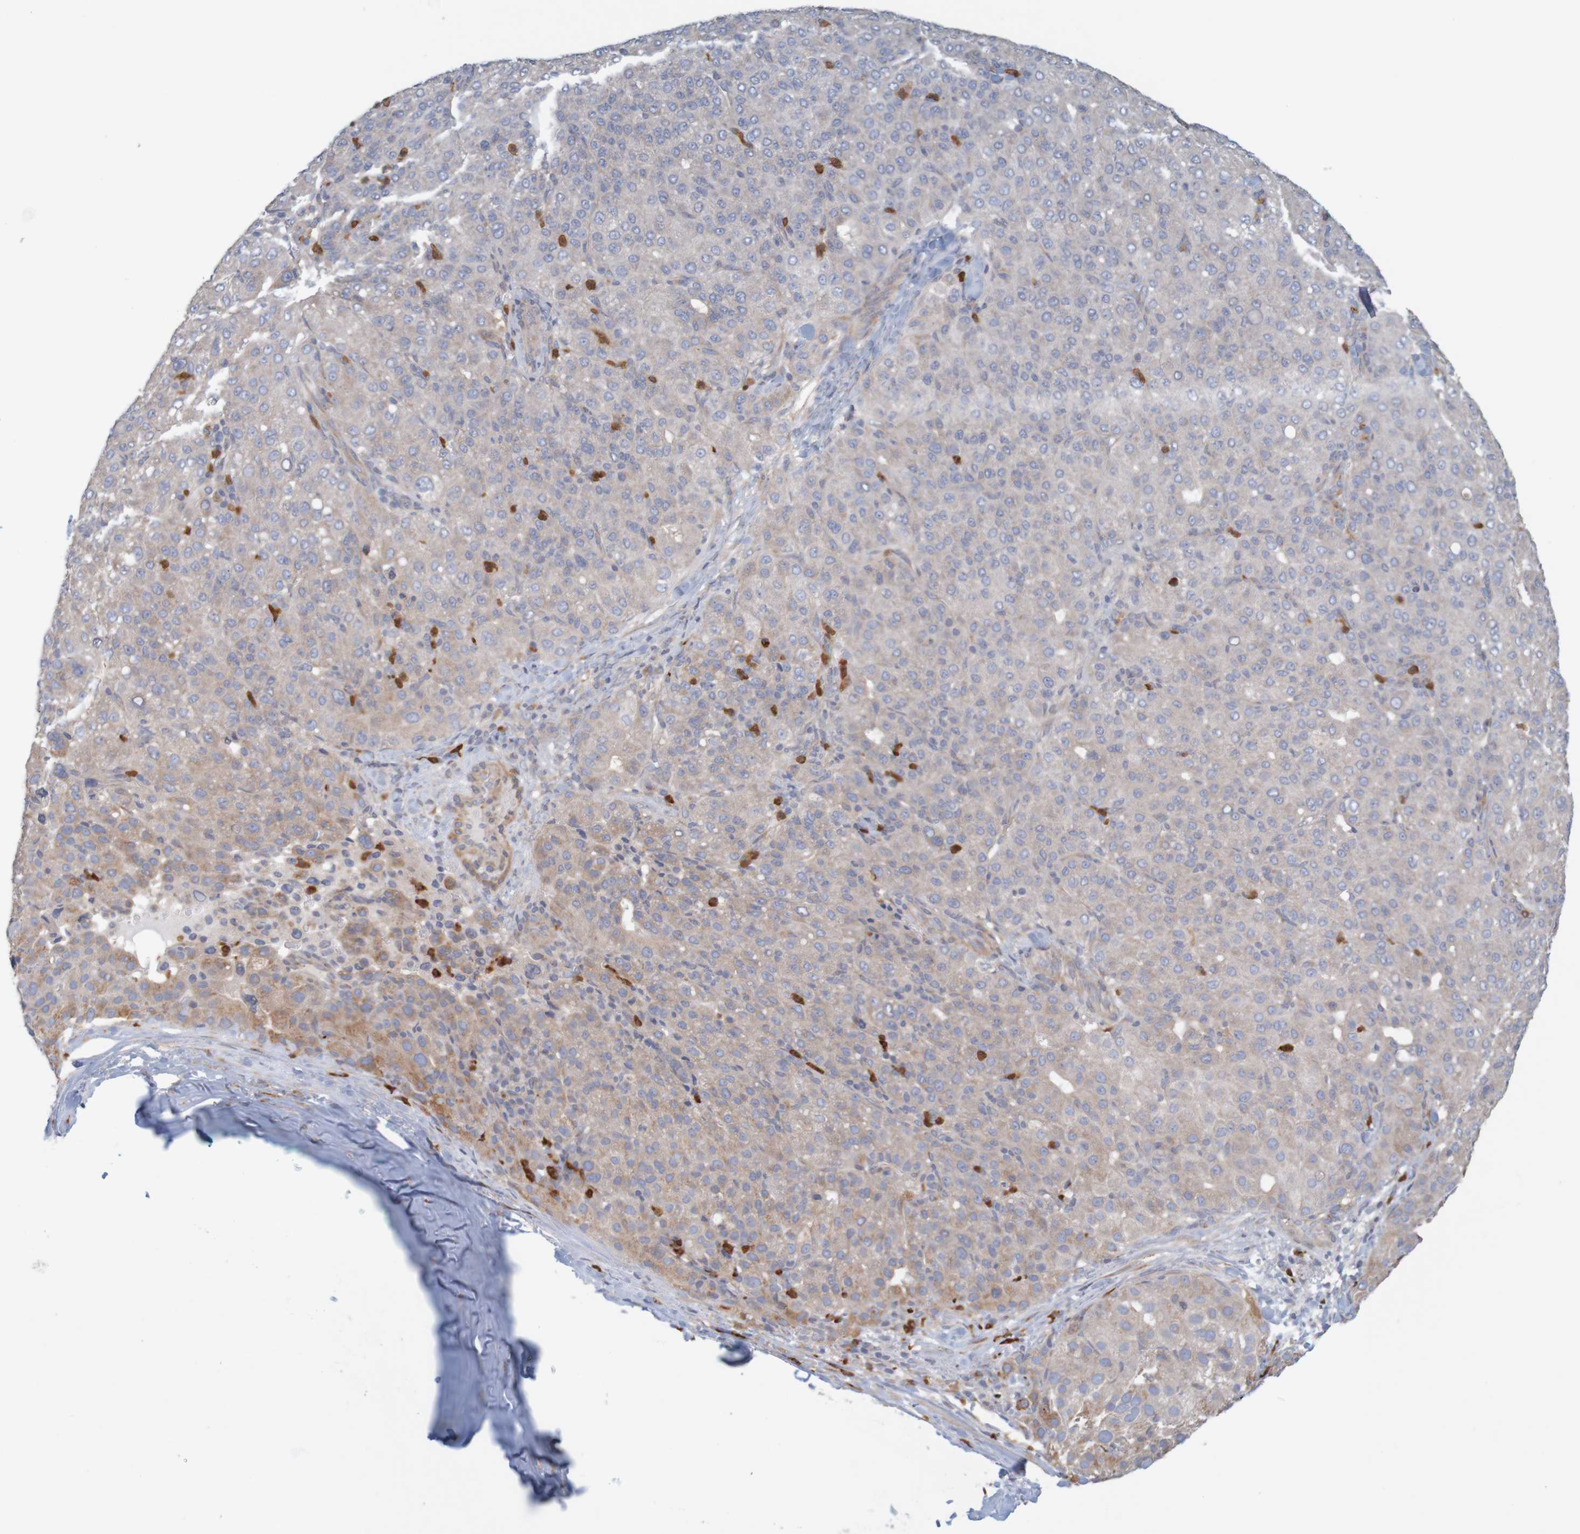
{"staining": {"intensity": "weak", "quantity": "25%-75%", "location": "cytoplasmic/membranous"}, "tissue": "liver cancer", "cell_type": "Tumor cells", "image_type": "cancer", "snomed": [{"axis": "morphology", "description": "Carcinoma, Hepatocellular, NOS"}, {"axis": "topography", "description": "Liver"}], "caption": "Human liver cancer (hepatocellular carcinoma) stained with a brown dye displays weak cytoplasmic/membranous positive staining in approximately 25%-75% of tumor cells.", "gene": "KRT23", "patient": {"sex": "male", "age": 65}}